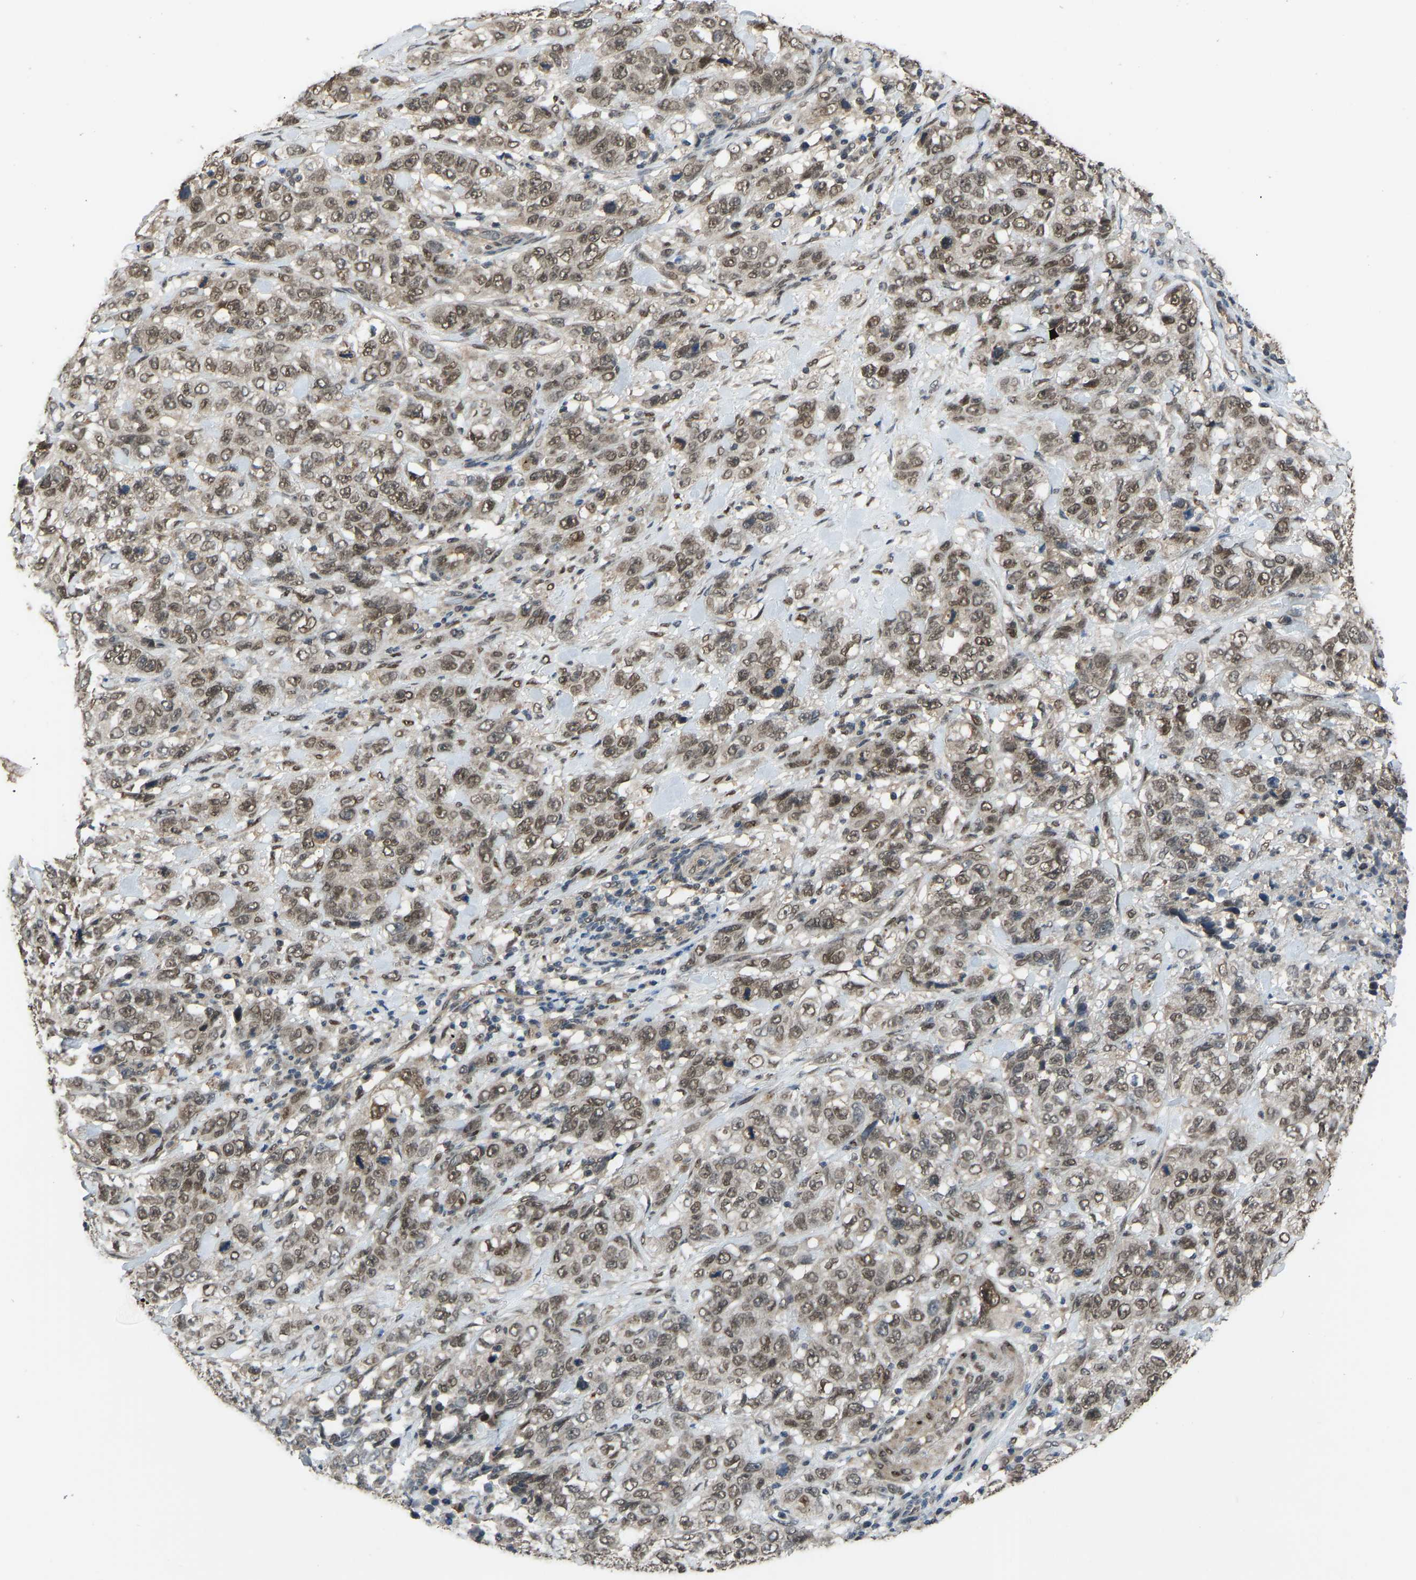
{"staining": {"intensity": "moderate", "quantity": ">75%", "location": "nuclear"}, "tissue": "stomach cancer", "cell_type": "Tumor cells", "image_type": "cancer", "snomed": [{"axis": "morphology", "description": "Adenocarcinoma, NOS"}, {"axis": "topography", "description": "Stomach"}], "caption": "Immunohistochemistry image of stomach adenocarcinoma stained for a protein (brown), which reveals medium levels of moderate nuclear positivity in about >75% of tumor cells.", "gene": "KPNA6", "patient": {"sex": "male", "age": 48}}